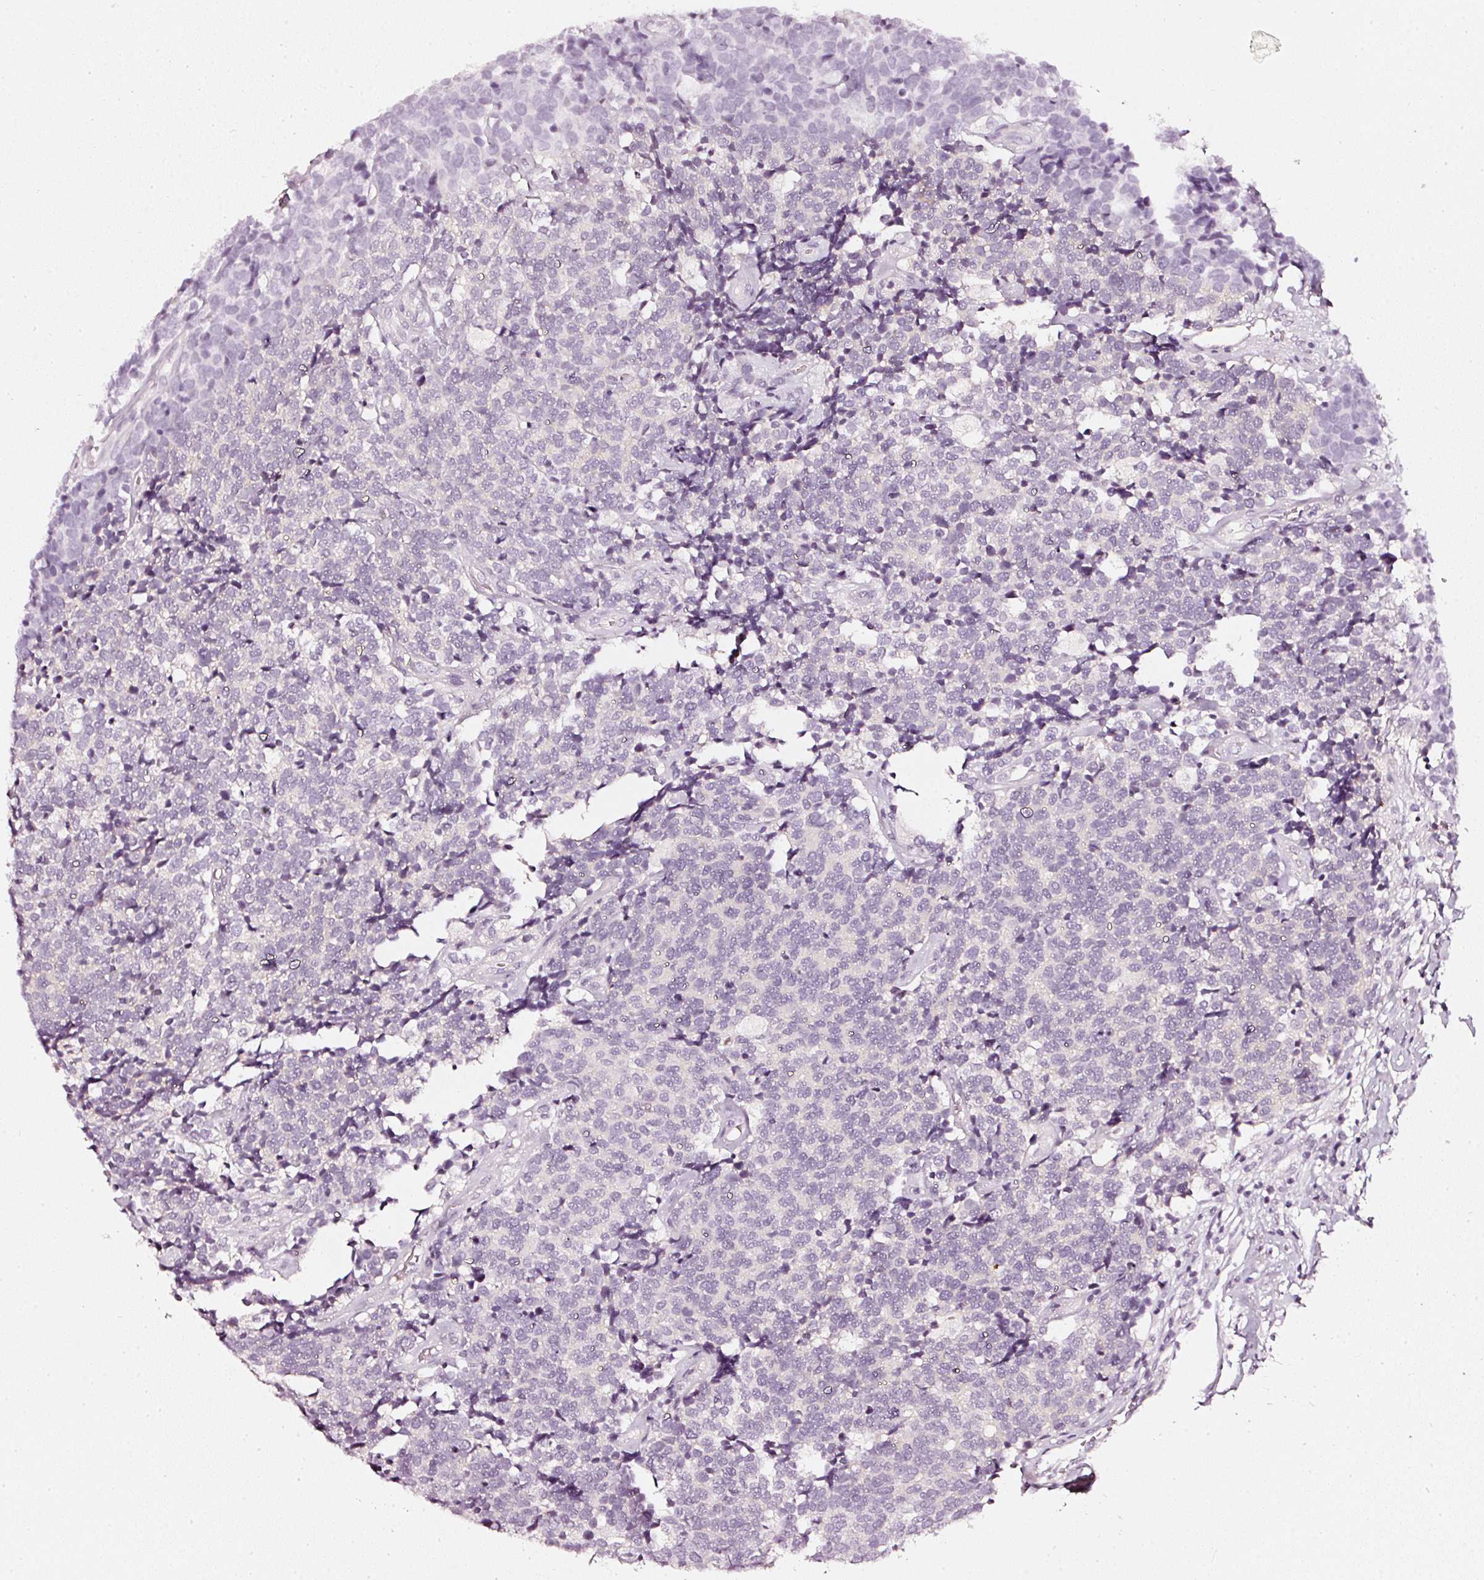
{"staining": {"intensity": "negative", "quantity": "none", "location": "none"}, "tissue": "carcinoid", "cell_type": "Tumor cells", "image_type": "cancer", "snomed": [{"axis": "morphology", "description": "Carcinoid, malignant, NOS"}, {"axis": "topography", "description": "Skin"}], "caption": "The histopathology image displays no staining of tumor cells in carcinoid. (DAB immunohistochemistry, high magnification).", "gene": "CNP", "patient": {"sex": "female", "age": 79}}